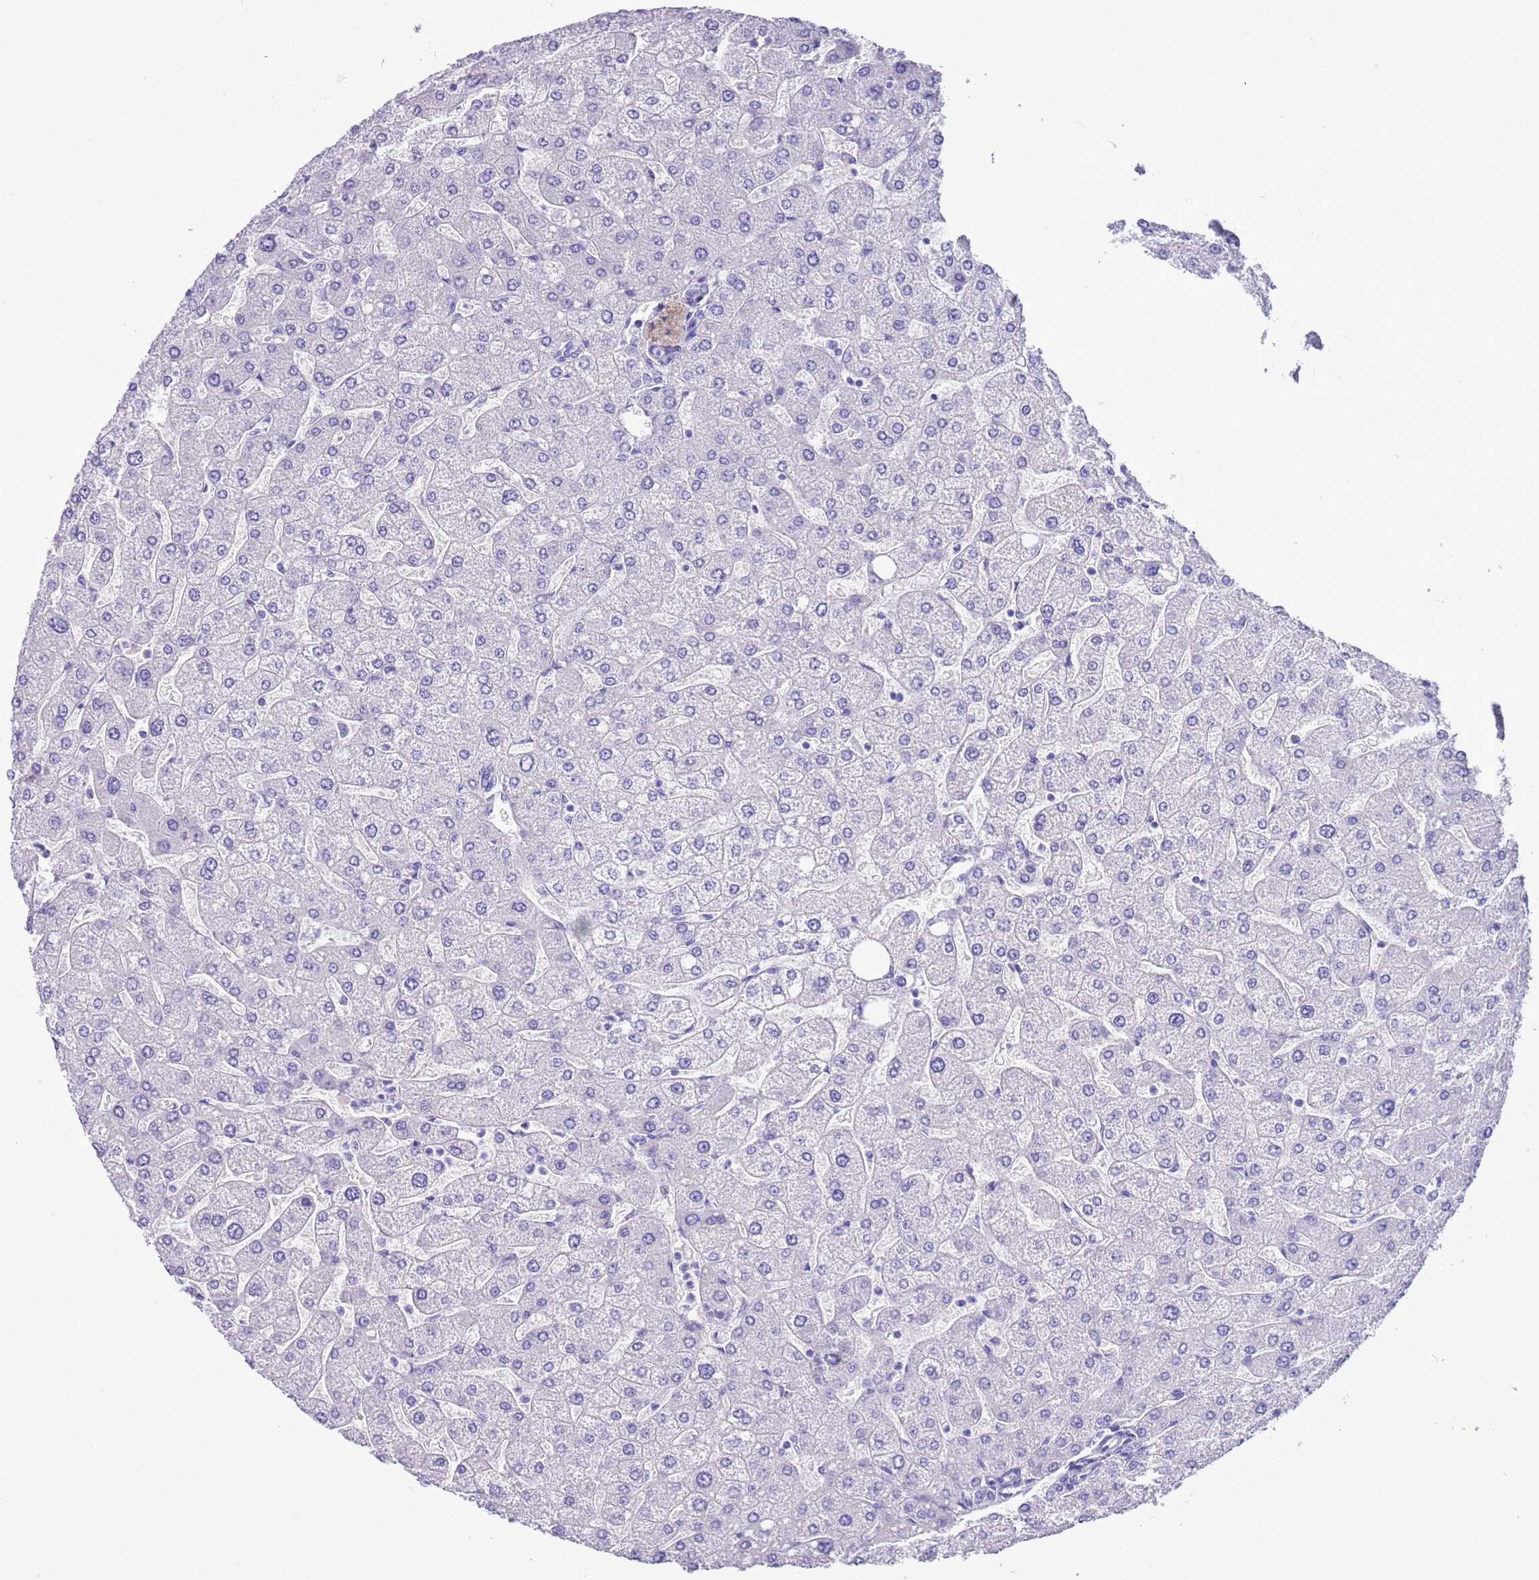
{"staining": {"intensity": "negative", "quantity": "none", "location": "none"}, "tissue": "liver", "cell_type": "Cholangiocytes", "image_type": "normal", "snomed": [{"axis": "morphology", "description": "Normal tissue, NOS"}, {"axis": "topography", "description": "Liver"}], "caption": "High power microscopy photomicrograph of an immunohistochemistry (IHC) micrograph of unremarkable liver, revealing no significant expression in cholangiocytes. (DAB (3,3'-diaminobenzidine) immunohistochemistry (IHC) visualized using brightfield microscopy, high magnification).", "gene": "TBC1D10B", "patient": {"sex": "male", "age": 55}}